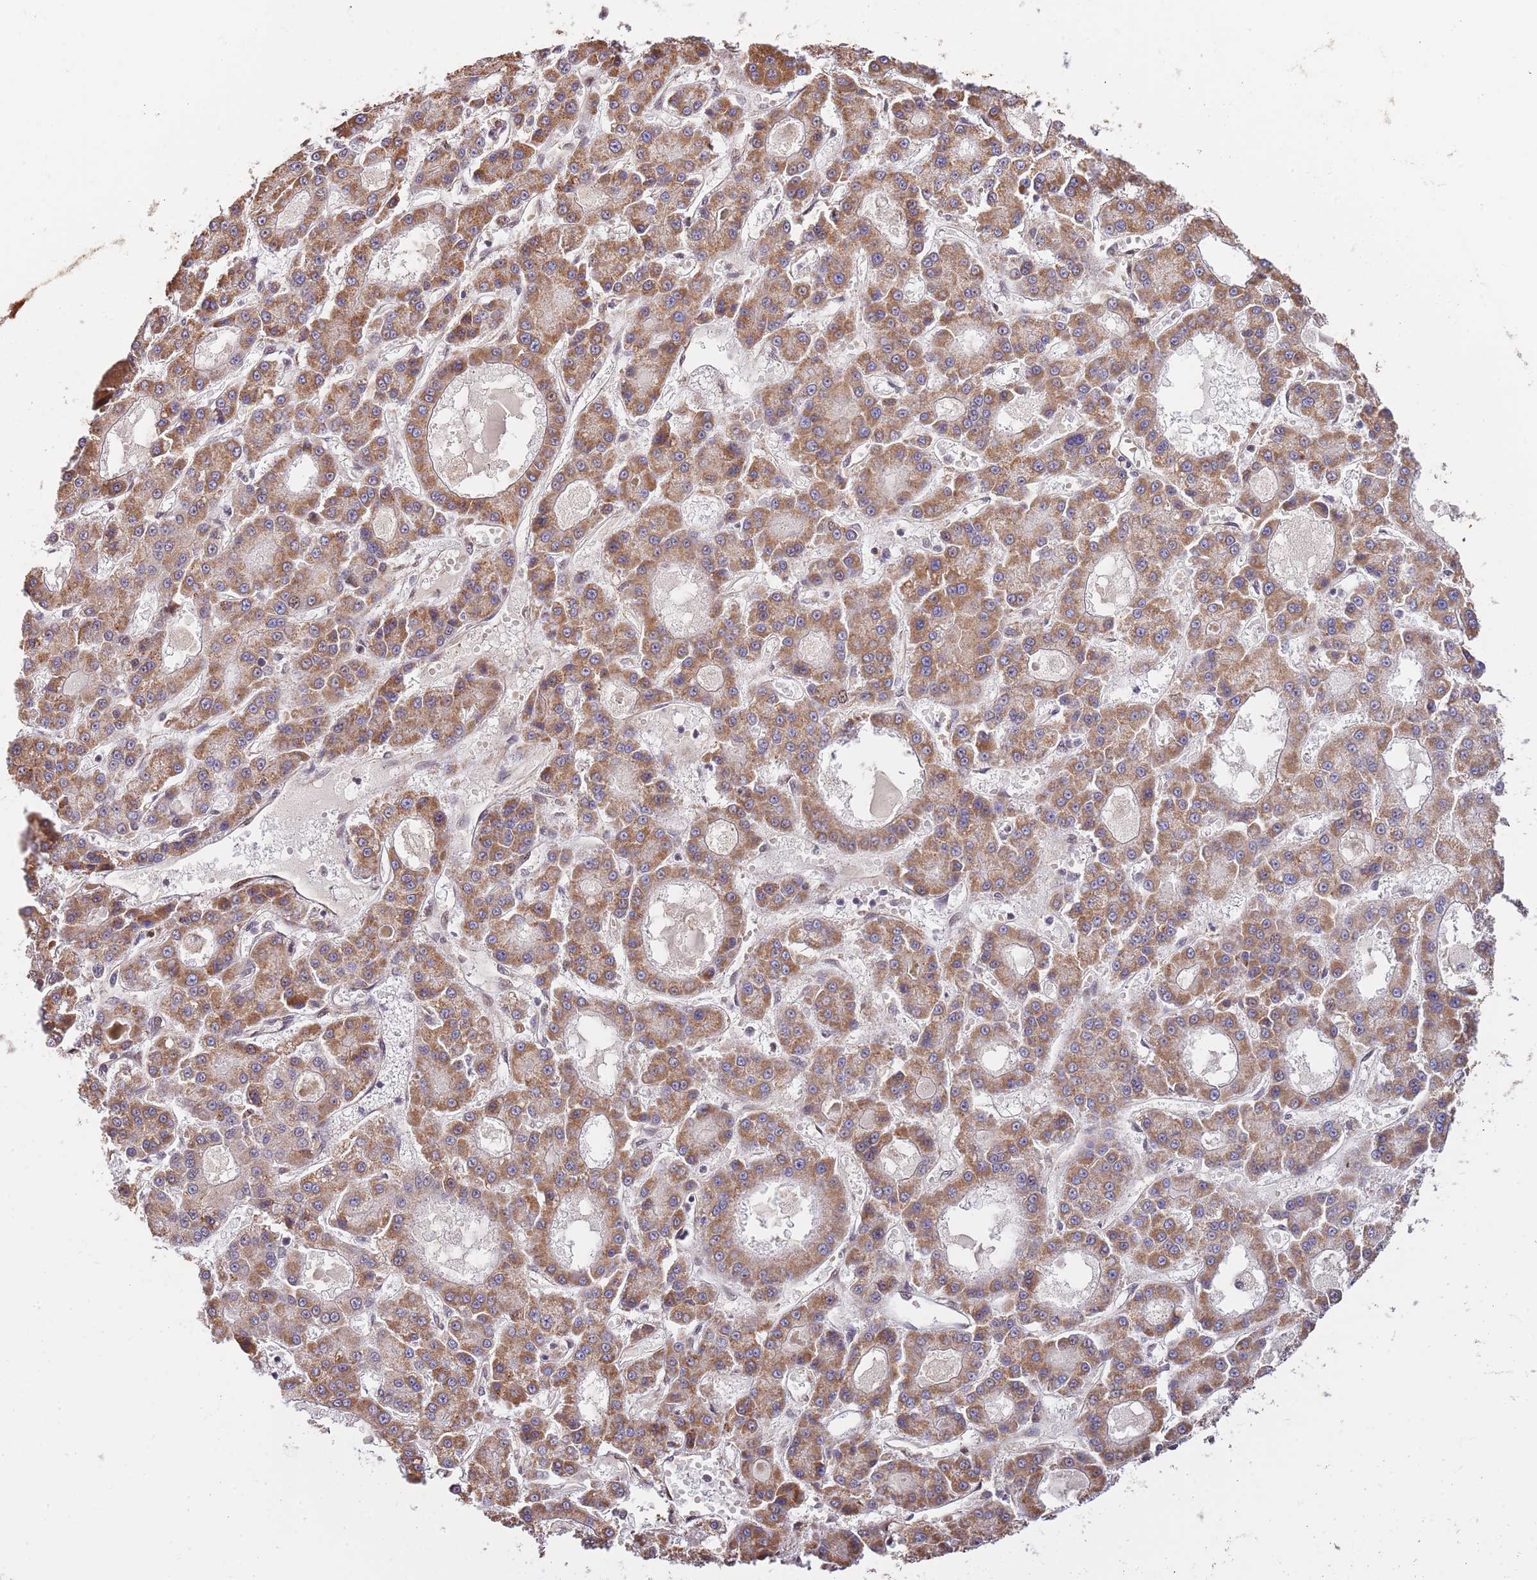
{"staining": {"intensity": "moderate", "quantity": ">75%", "location": "cytoplasmic/membranous"}, "tissue": "liver cancer", "cell_type": "Tumor cells", "image_type": "cancer", "snomed": [{"axis": "morphology", "description": "Carcinoma, Hepatocellular, NOS"}, {"axis": "topography", "description": "Liver"}], "caption": "Human hepatocellular carcinoma (liver) stained with a protein marker shows moderate staining in tumor cells.", "gene": "RIF1", "patient": {"sex": "male", "age": 70}}